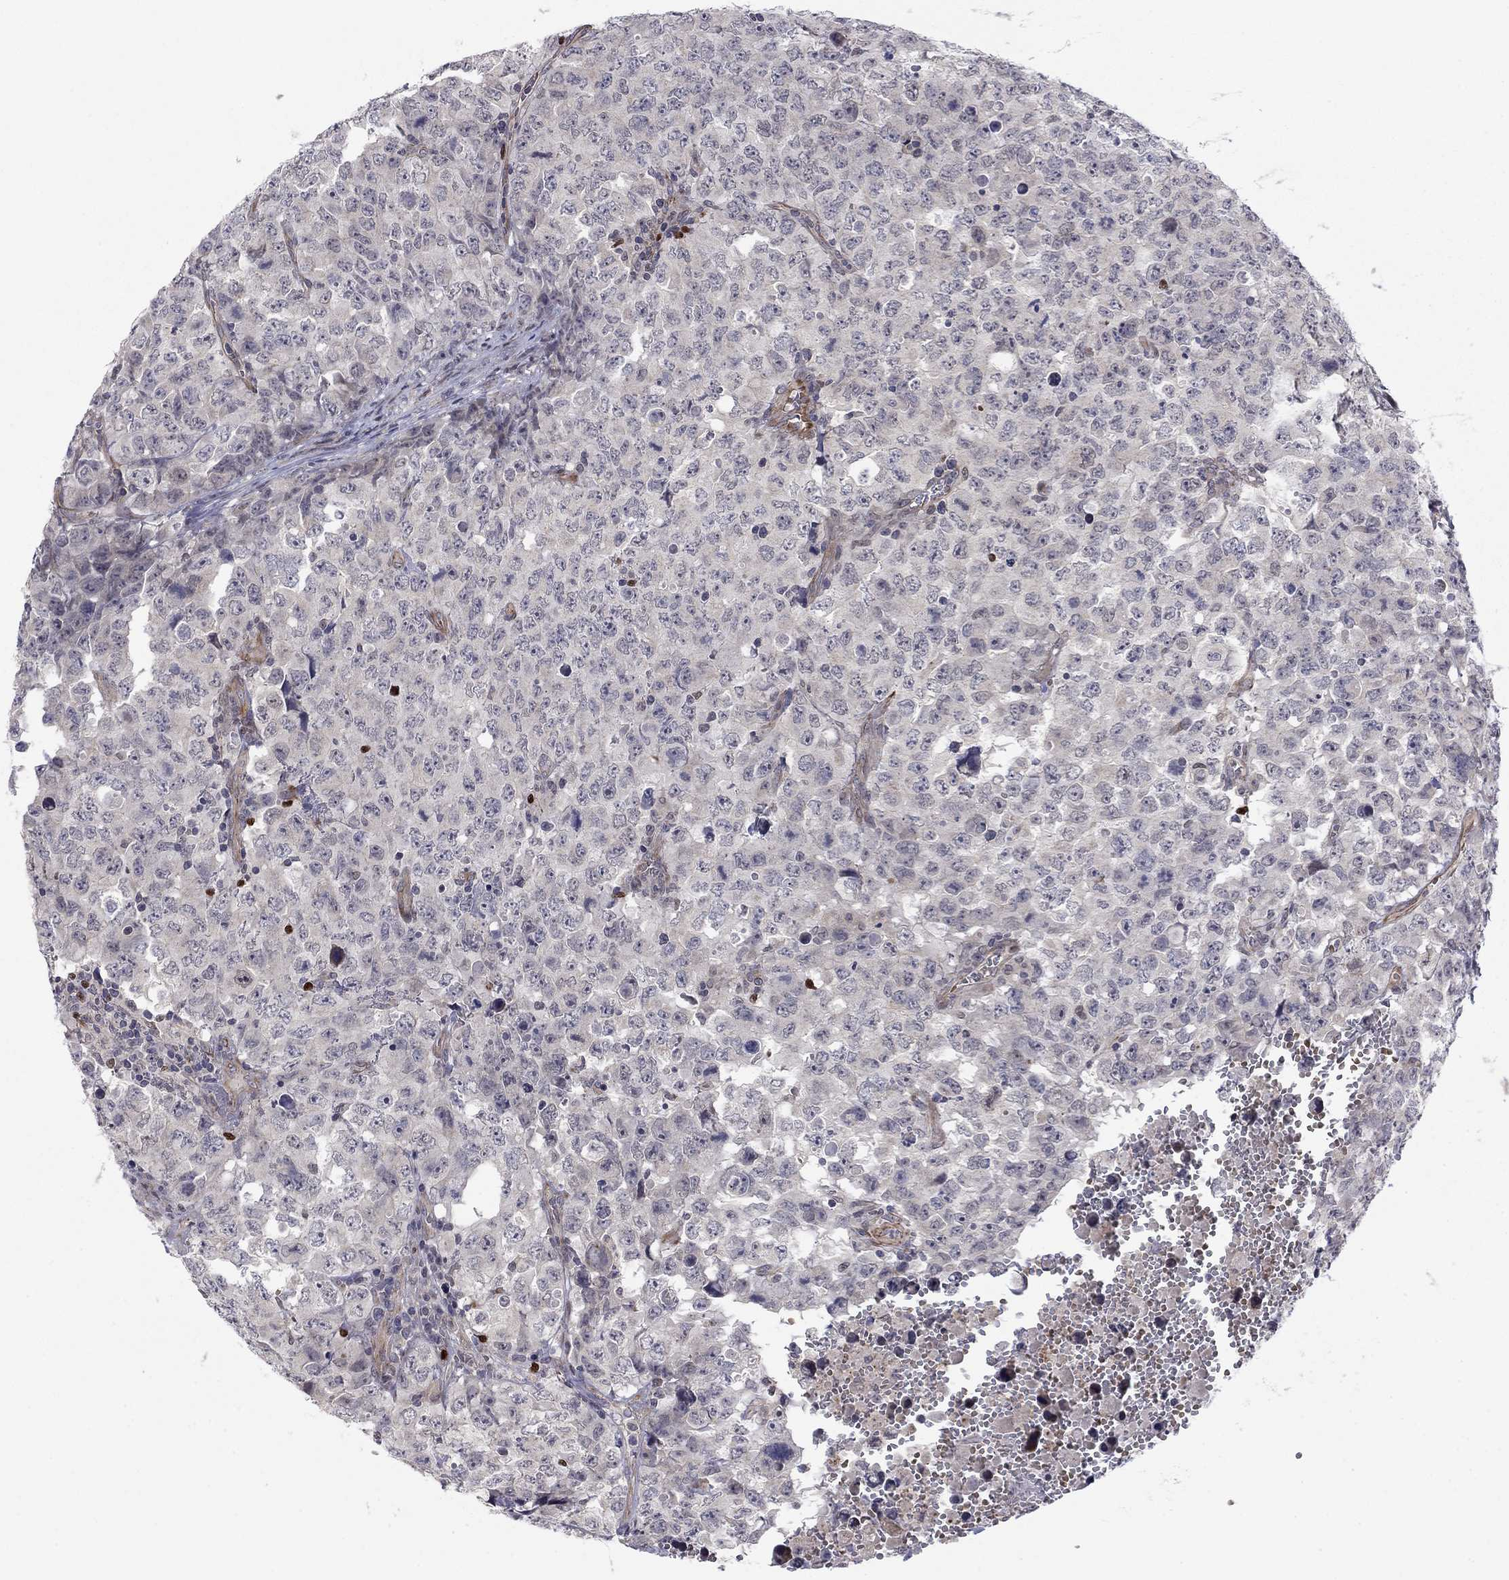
{"staining": {"intensity": "negative", "quantity": "none", "location": "none"}, "tissue": "testis cancer", "cell_type": "Tumor cells", "image_type": "cancer", "snomed": [{"axis": "morphology", "description": "Carcinoma, Embryonal, NOS"}, {"axis": "topography", "description": "Testis"}], "caption": "Tumor cells are negative for protein expression in human embryonal carcinoma (testis). (IHC, brightfield microscopy, high magnification).", "gene": "BCL11A", "patient": {"sex": "male", "age": 23}}